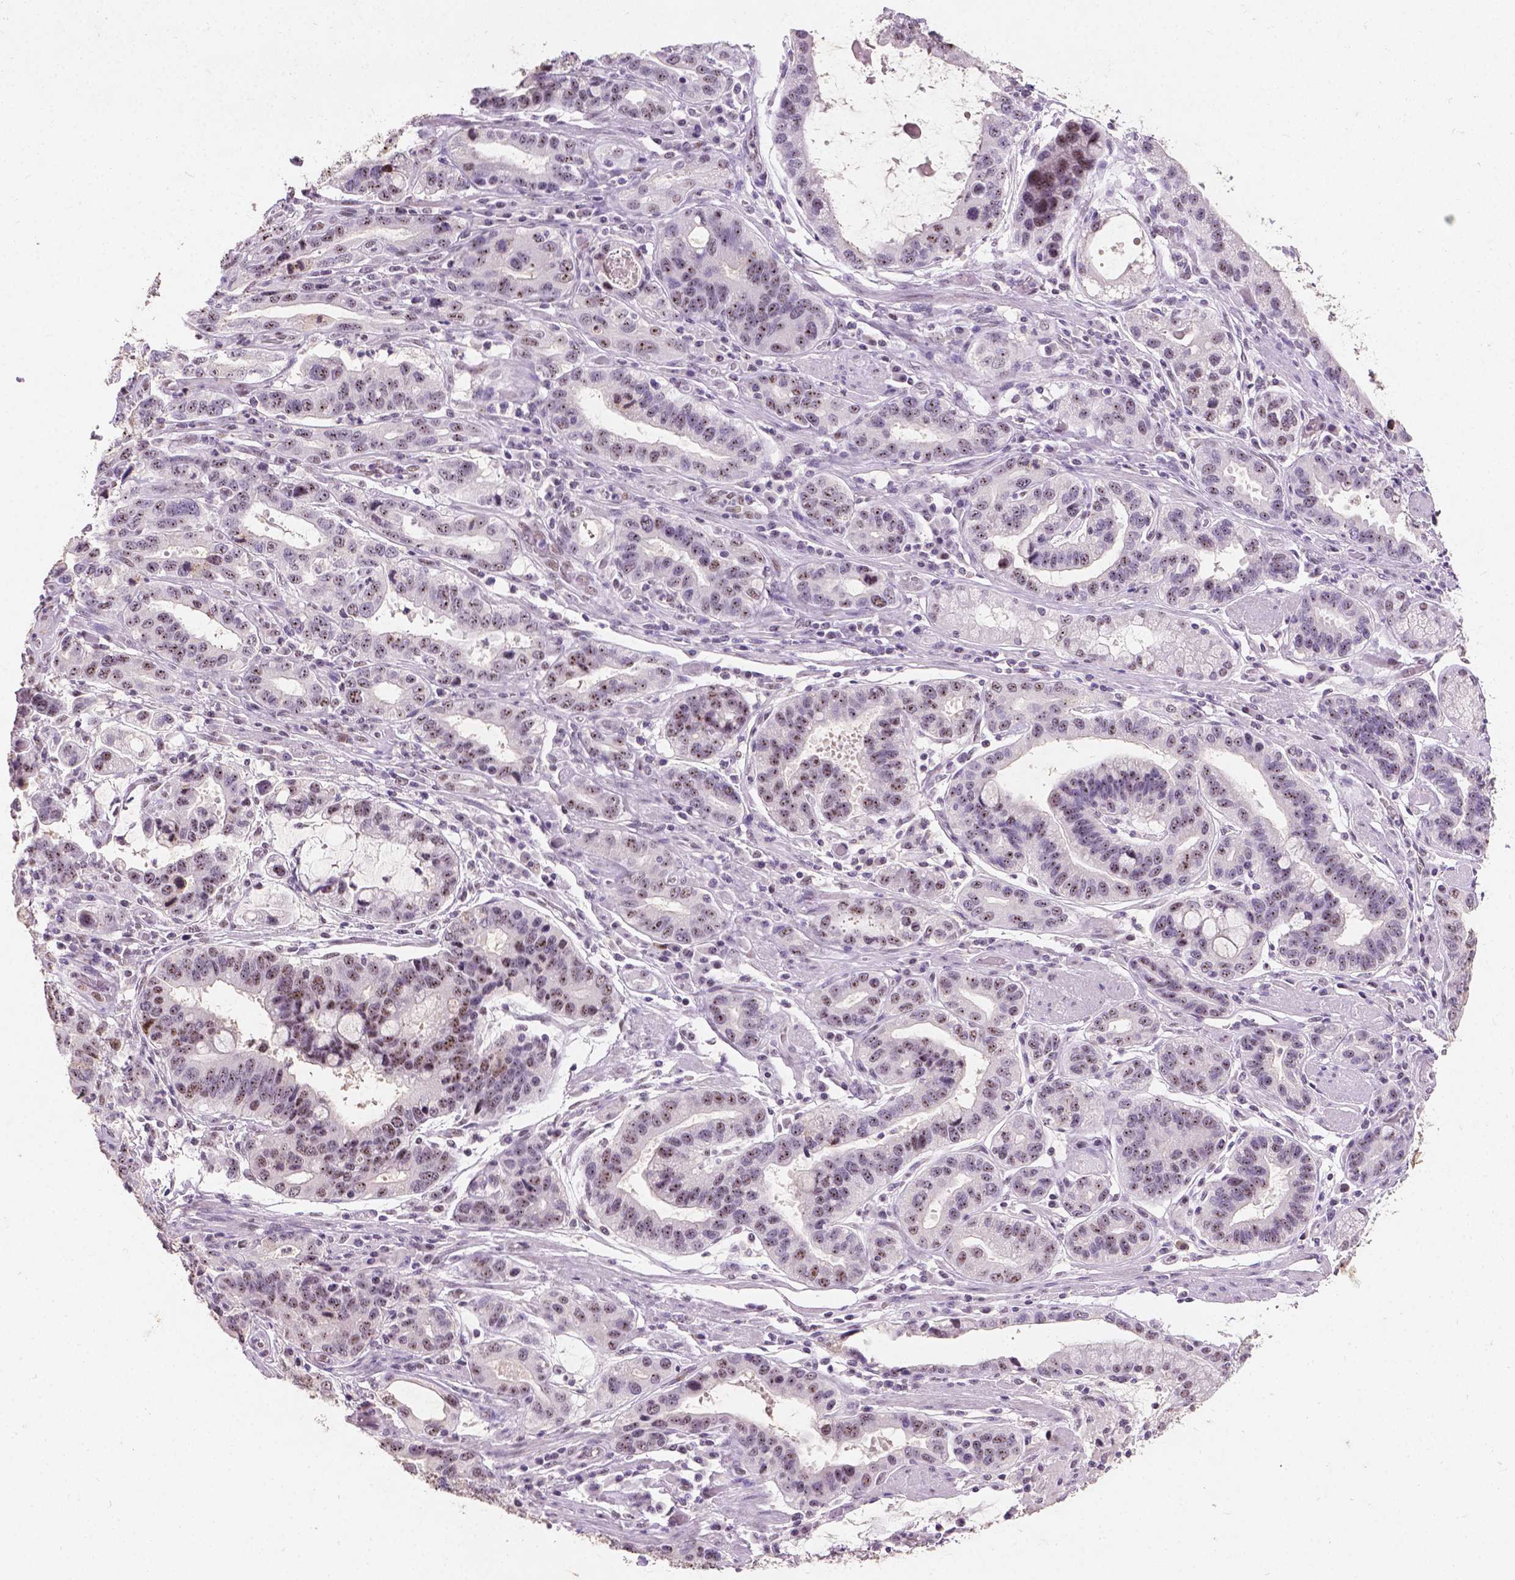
{"staining": {"intensity": "weak", "quantity": "25%-75%", "location": "nuclear"}, "tissue": "stomach cancer", "cell_type": "Tumor cells", "image_type": "cancer", "snomed": [{"axis": "morphology", "description": "Adenocarcinoma, NOS"}, {"axis": "topography", "description": "Stomach, lower"}], "caption": "About 25%-75% of tumor cells in human stomach cancer show weak nuclear protein expression as visualized by brown immunohistochemical staining.", "gene": "COIL", "patient": {"sex": "female", "age": 76}}